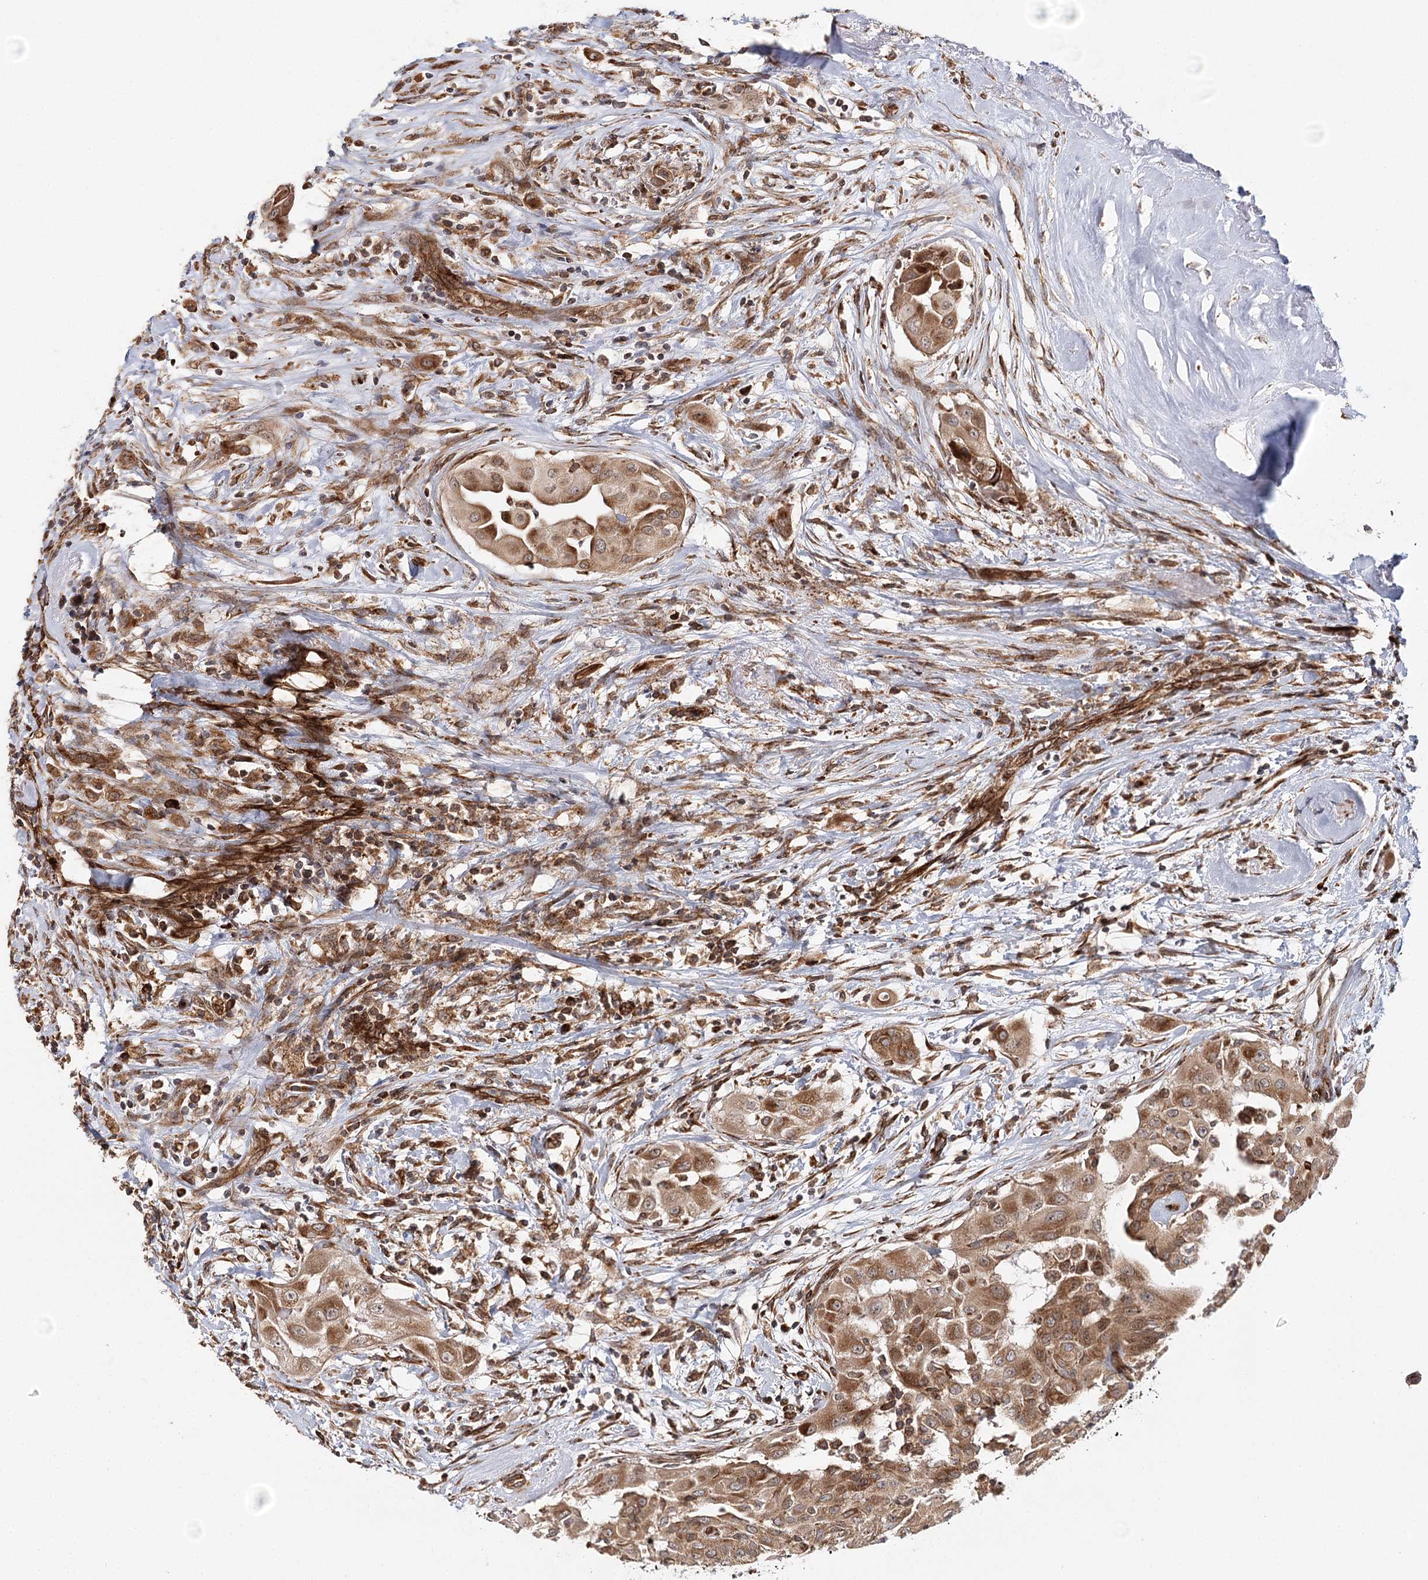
{"staining": {"intensity": "moderate", "quantity": ">75%", "location": "cytoplasmic/membranous"}, "tissue": "thyroid cancer", "cell_type": "Tumor cells", "image_type": "cancer", "snomed": [{"axis": "morphology", "description": "Papillary adenocarcinoma, NOS"}, {"axis": "topography", "description": "Thyroid gland"}], "caption": "Thyroid cancer (papillary adenocarcinoma) stained for a protein reveals moderate cytoplasmic/membranous positivity in tumor cells.", "gene": "MKNK1", "patient": {"sex": "female", "age": 59}}